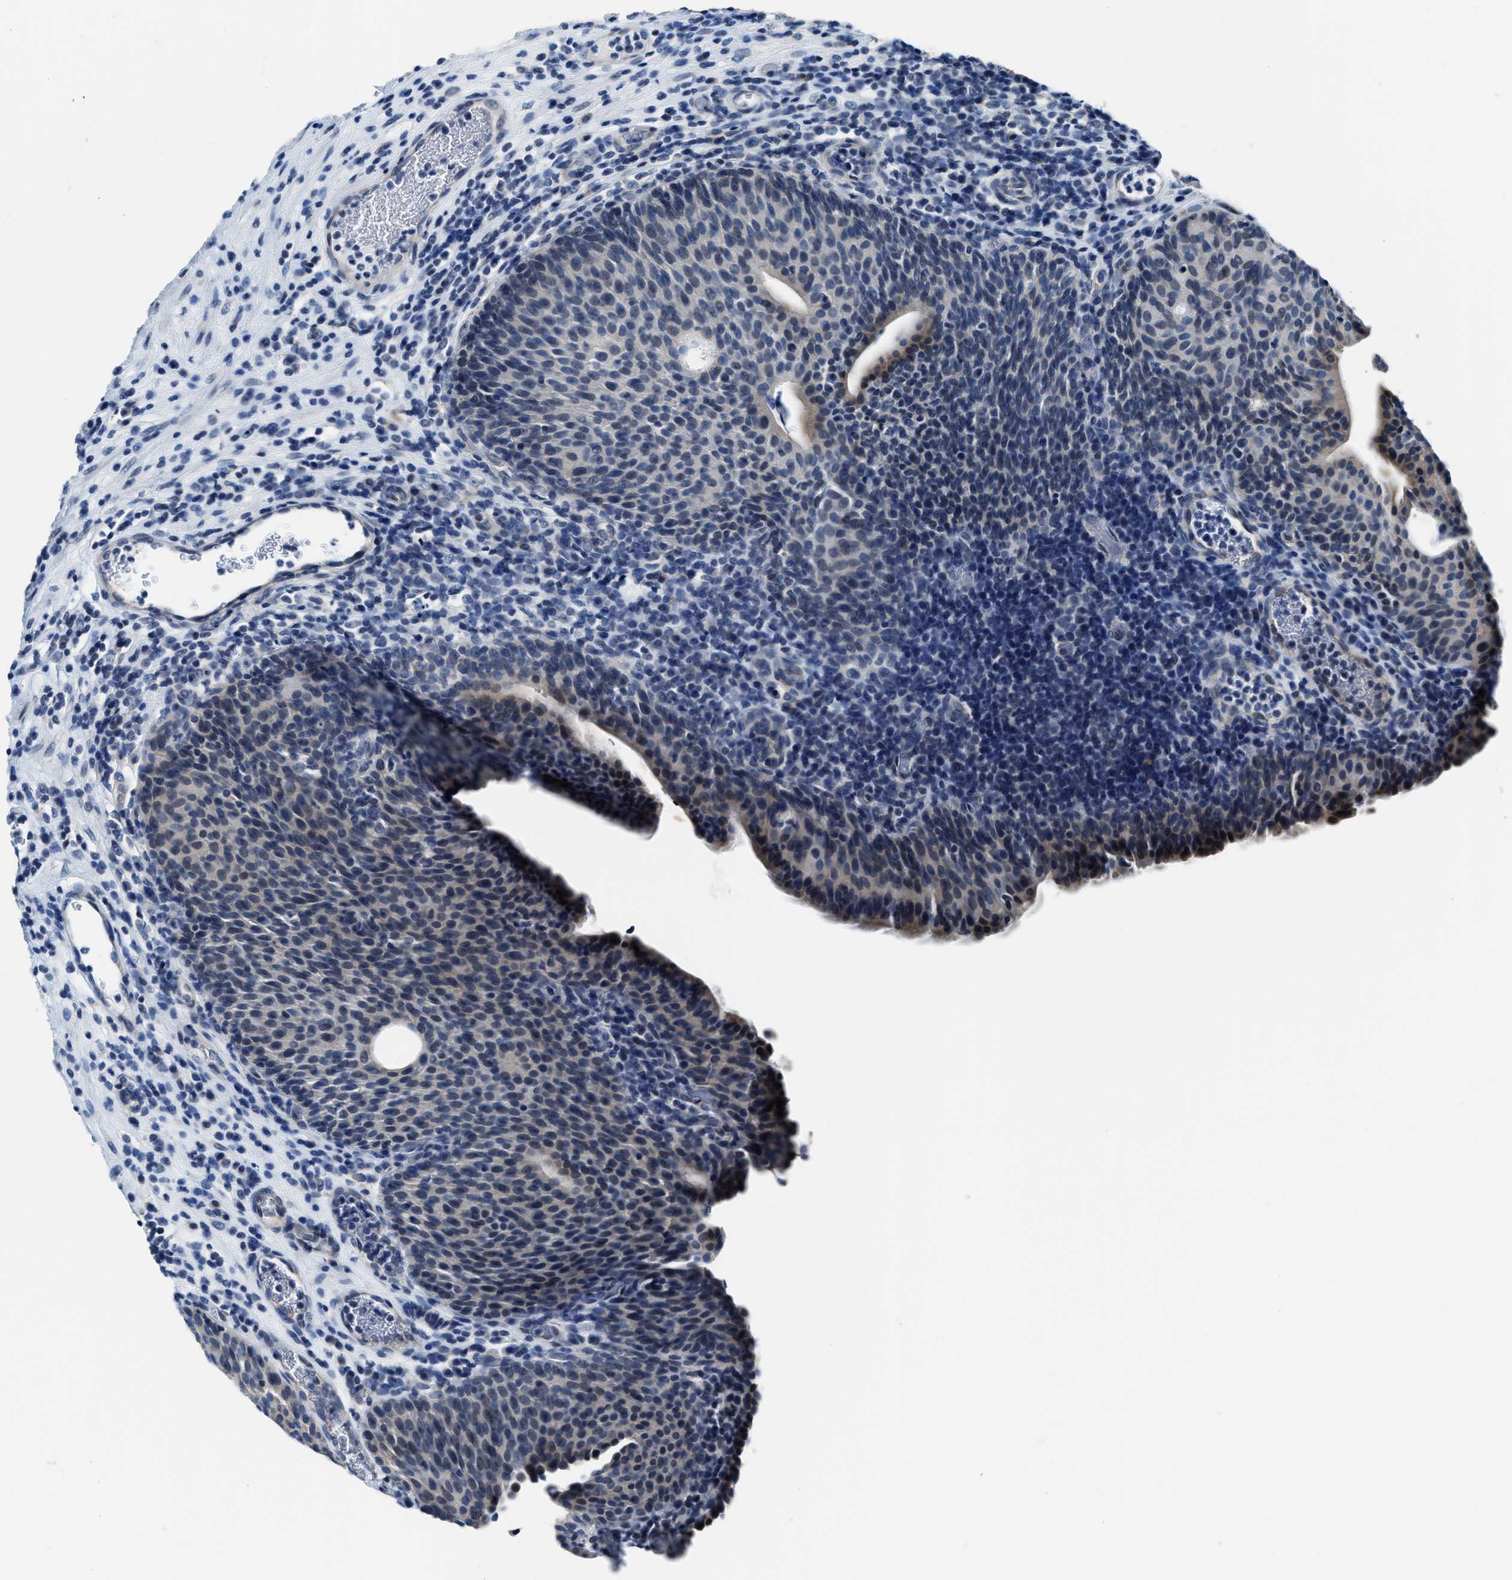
{"staining": {"intensity": "weak", "quantity": "<25%", "location": "cytoplasmic/membranous"}, "tissue": "urothelial cancer", "cell_type": "Tumor cells", "image_type": "cancer", "snomed": [{"axis": "morphology", "description": "Urothelial carcinoma, High grade"}, {"axis": "topography", "description": "Urinary bladder"}], "caption": "Urothelial cancer was stained to show a protein in brown. There is no significant staining in tumor cells.", "gene": "ASZ1", "patient": {"sex": "male", "age": 74}}